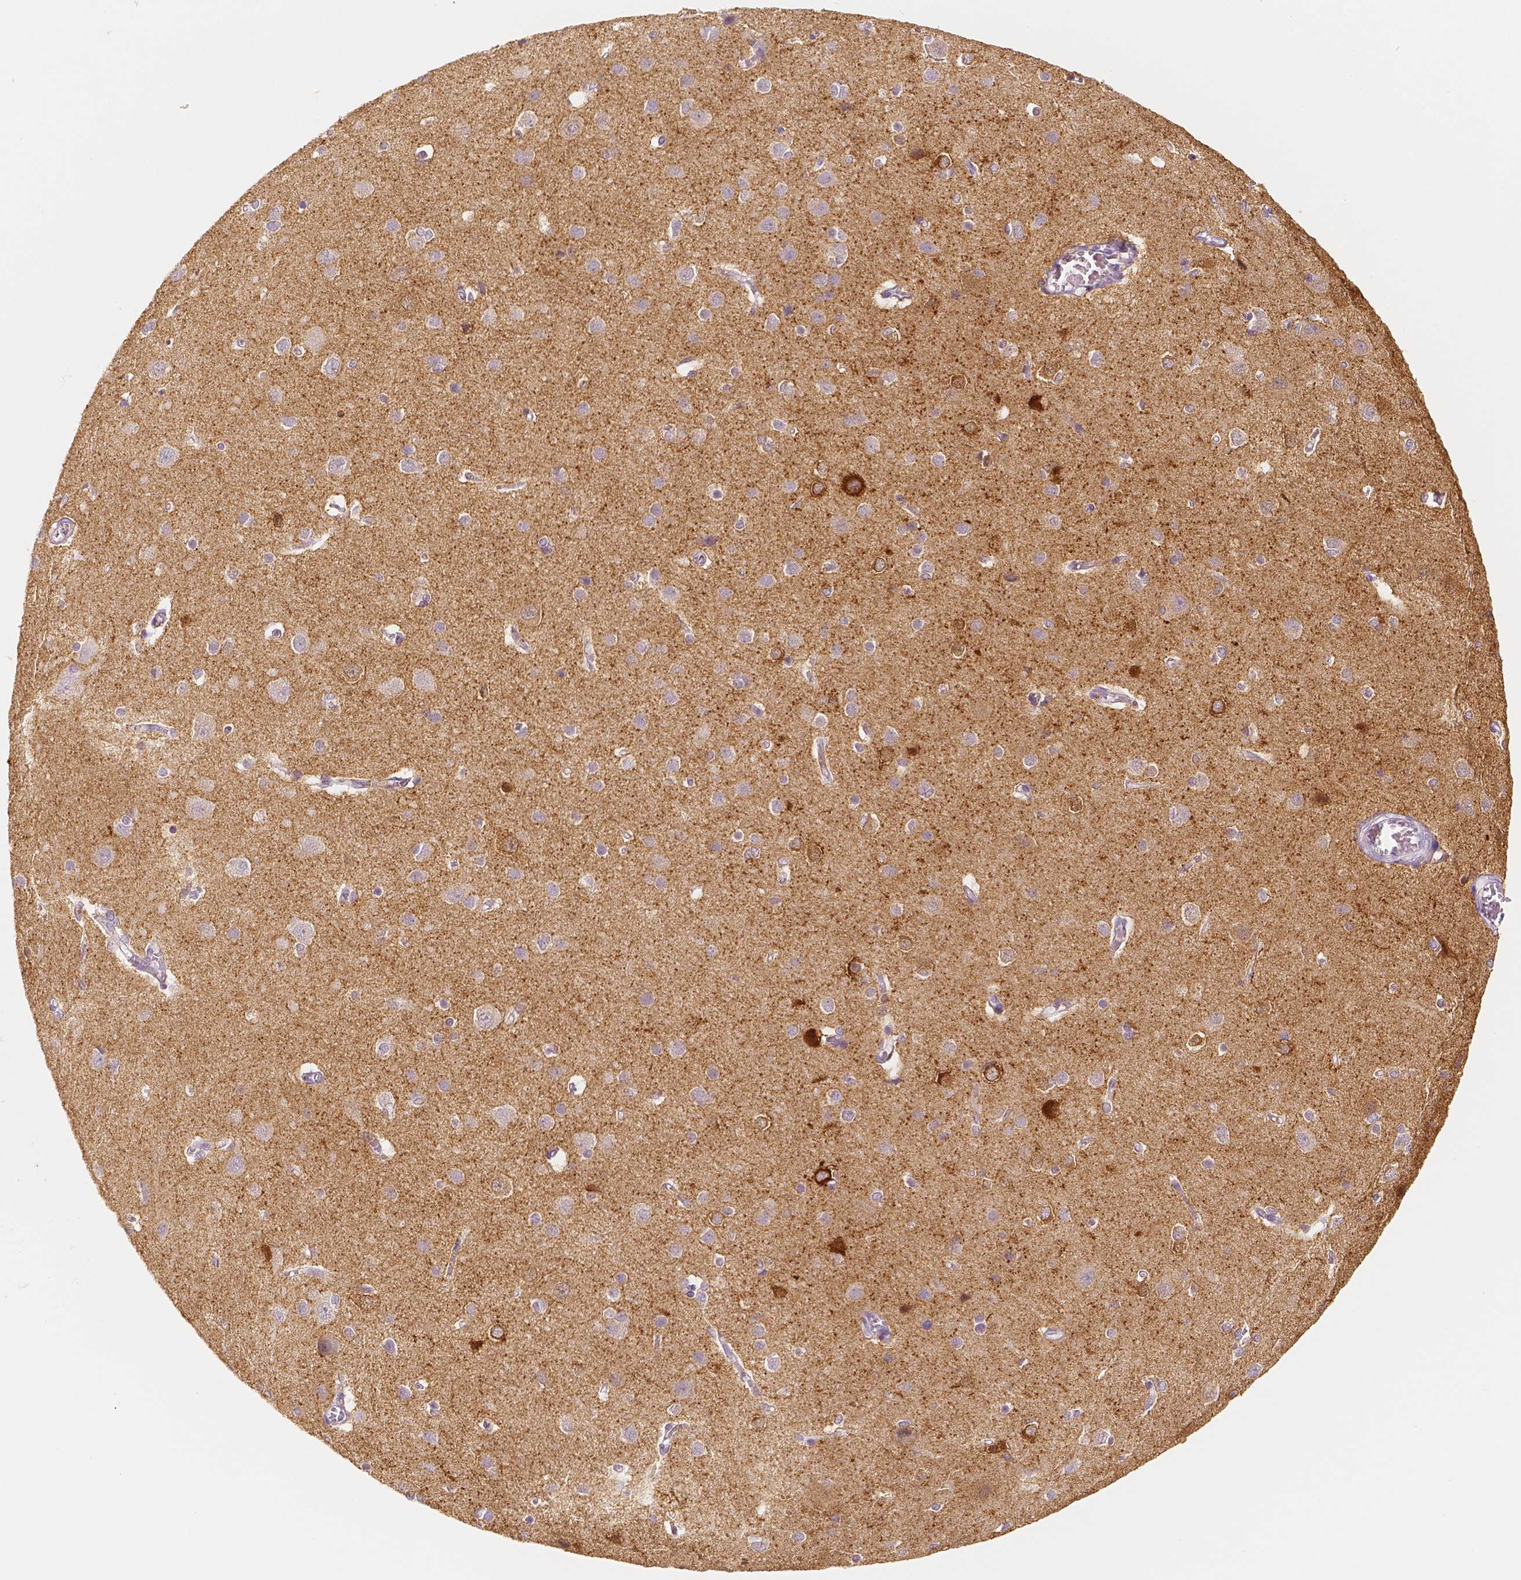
{"staining": {"intensity": "negative", "quantity": "none", "location": "none"}, "tissue": "cerebral cortex", "cell_type": "Endothelial cells", "image_type": "normal", "snomed": [{"axis": "morphology", "description": "Normal tissue, NOS"}, {"axis": "topography", "description": "Cerebral cortex"}], "caption": "A high-resolution micrograph shows IHC staining of benign cerebral cortex, which demonstrates no significant positivity in endothelial cells. (DAB immunohistochemistry visualized using brightfield microscopy, high magnification).", "gene": "NECAB2", "patient": {"sex": "male", "age": 37}}